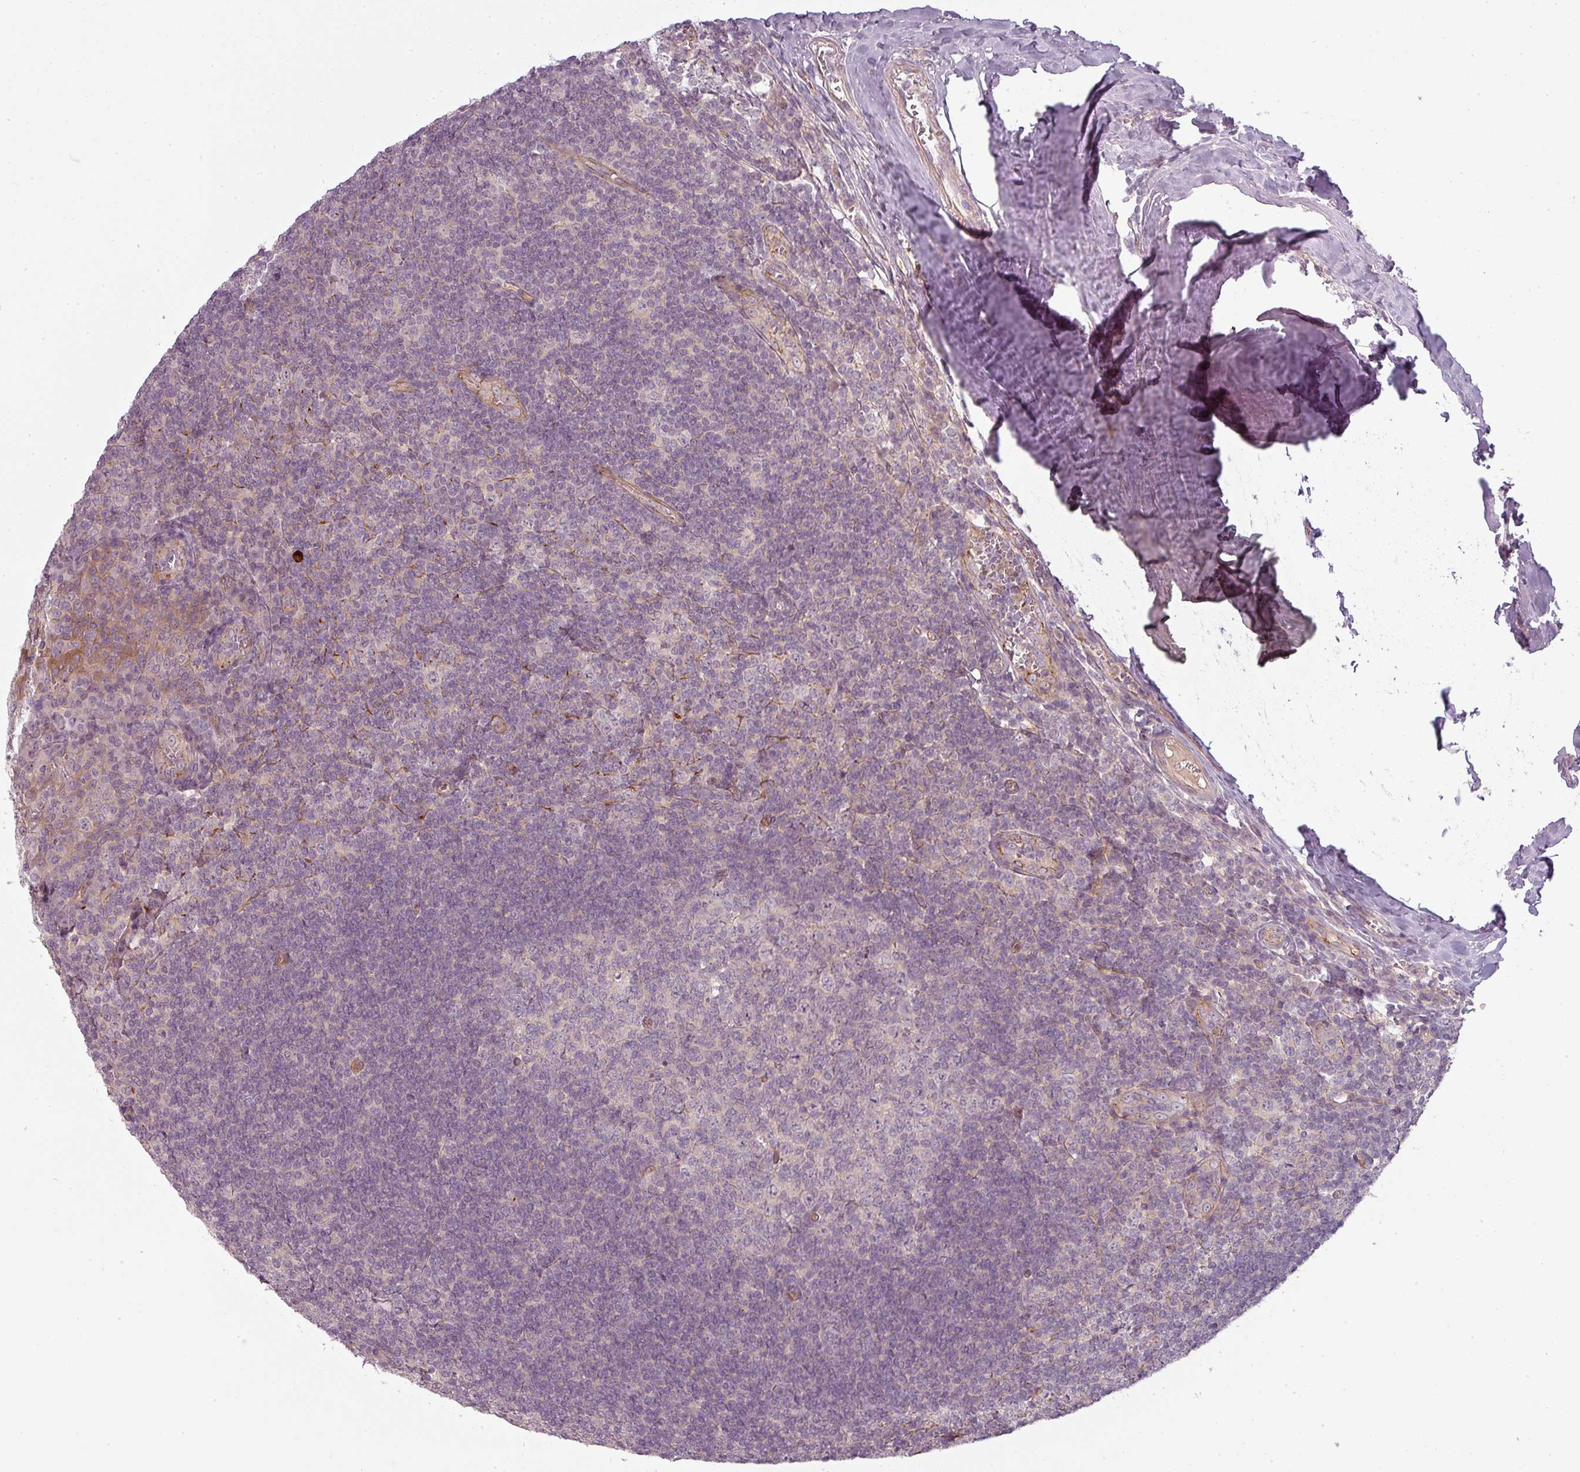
{"staining": {"intensity": "negative", "quantity": "none", "location": "none"}, "tissue": "tonsil", "cell_type": "Germinal center cells", "image_type": "normal", "snomed": [{"axis": "morphology", "description": "Normal tissue, NOS"}, {"axis": "topography", "description": "Tonsil"}], "caption": "IHC photomicrograph of benign tonsil stained for a protein (brown), which displays no expression in germinal center cells. (DAB IHC, high magnification).", "gene": "SLC16A9", "patient": {"sex": "male", "age": 27}}